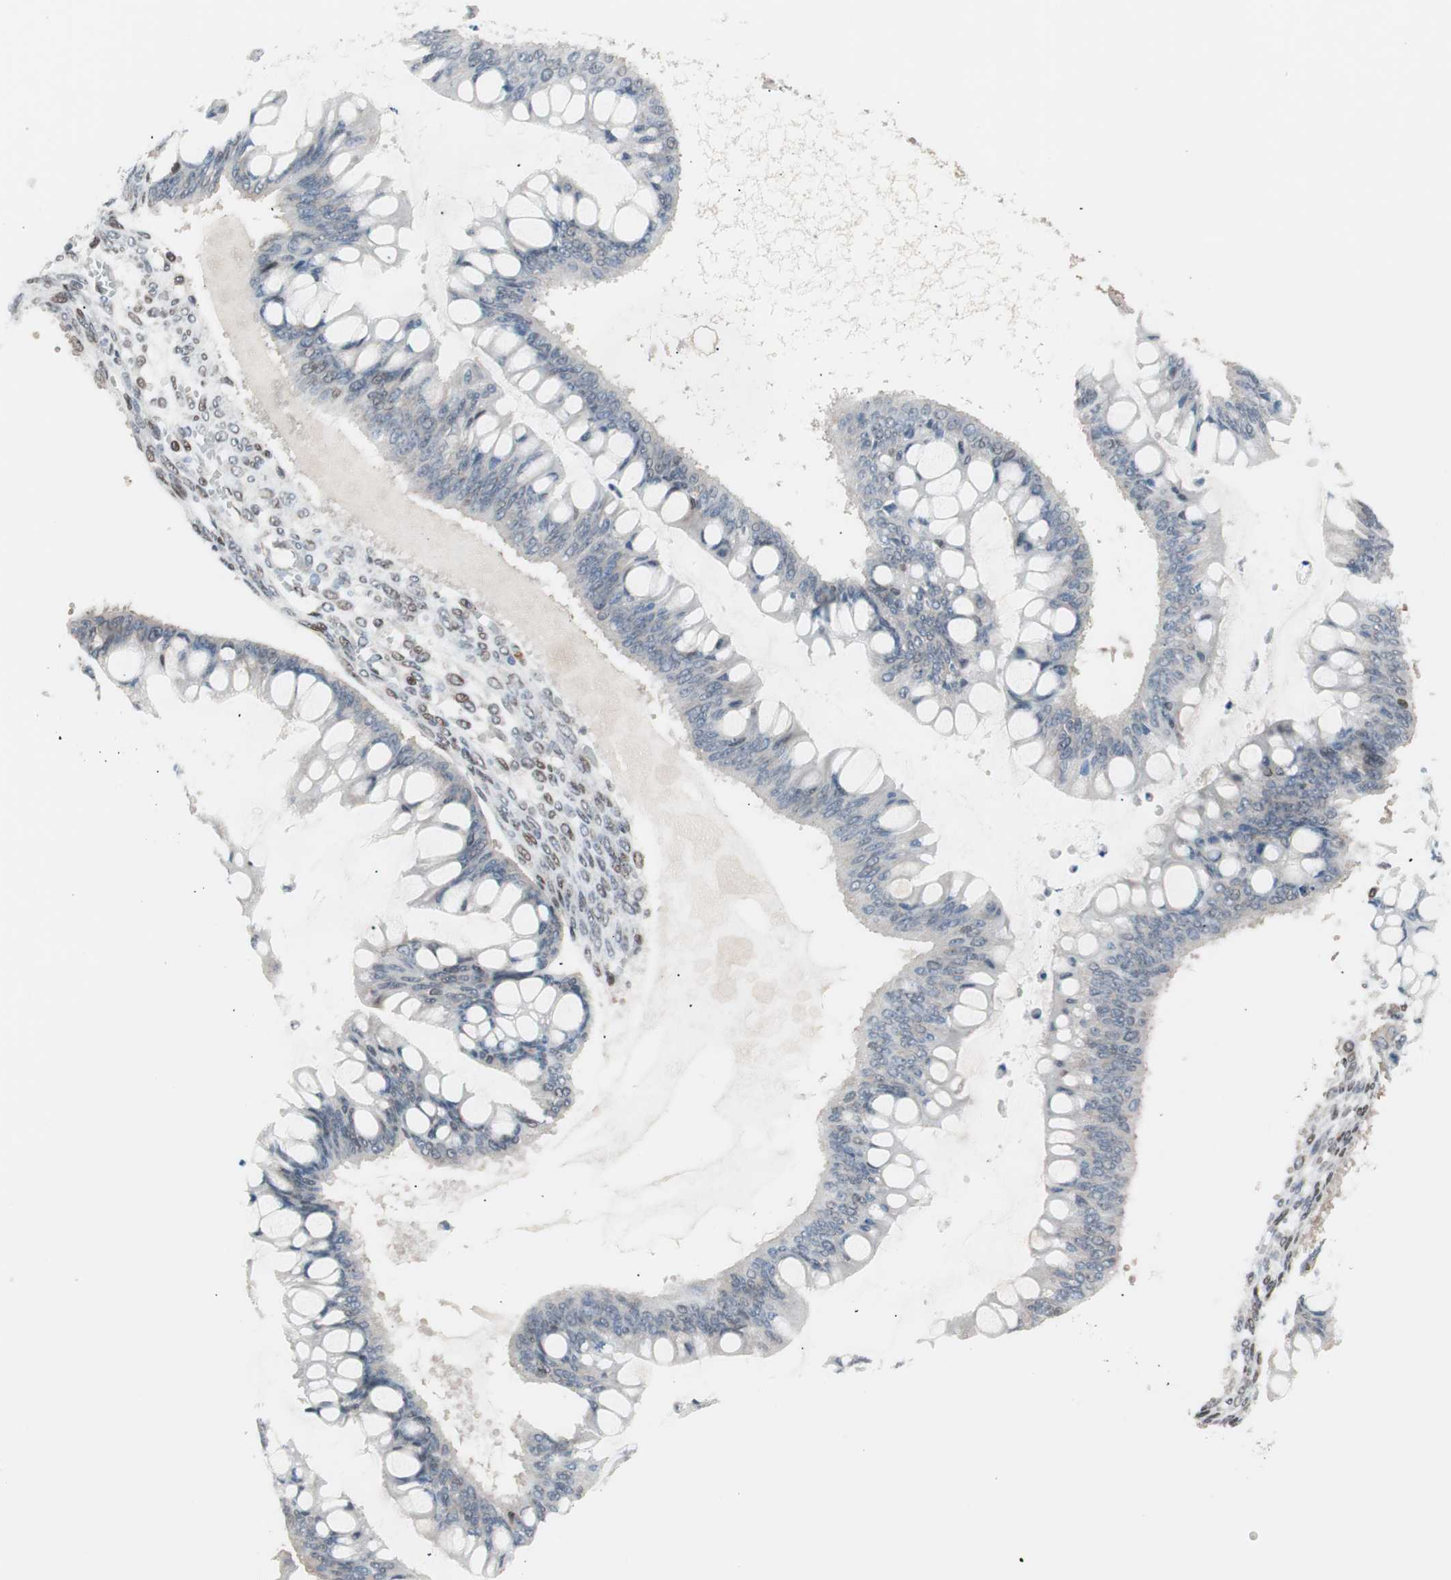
{"staining": {"intensity": "negative", "quantity": "none", "location": "none"}, "tissue": "ovarian cancer", "cell_type": "Tumor cells", "image_type": "cancer", "snomed": [{"axis": "morphology", "description": "Cystadenocarcinoma, mucinous, NOS"}, {"axis": "topography", "description": "Ovary"}], "caption": "A photomicrograph of human mucinous cystadenocarcinoma (ovarian) is negative for staining in tumor cells.", "gene": "POLH", "patient": {"sex": "female", "age": 73}}